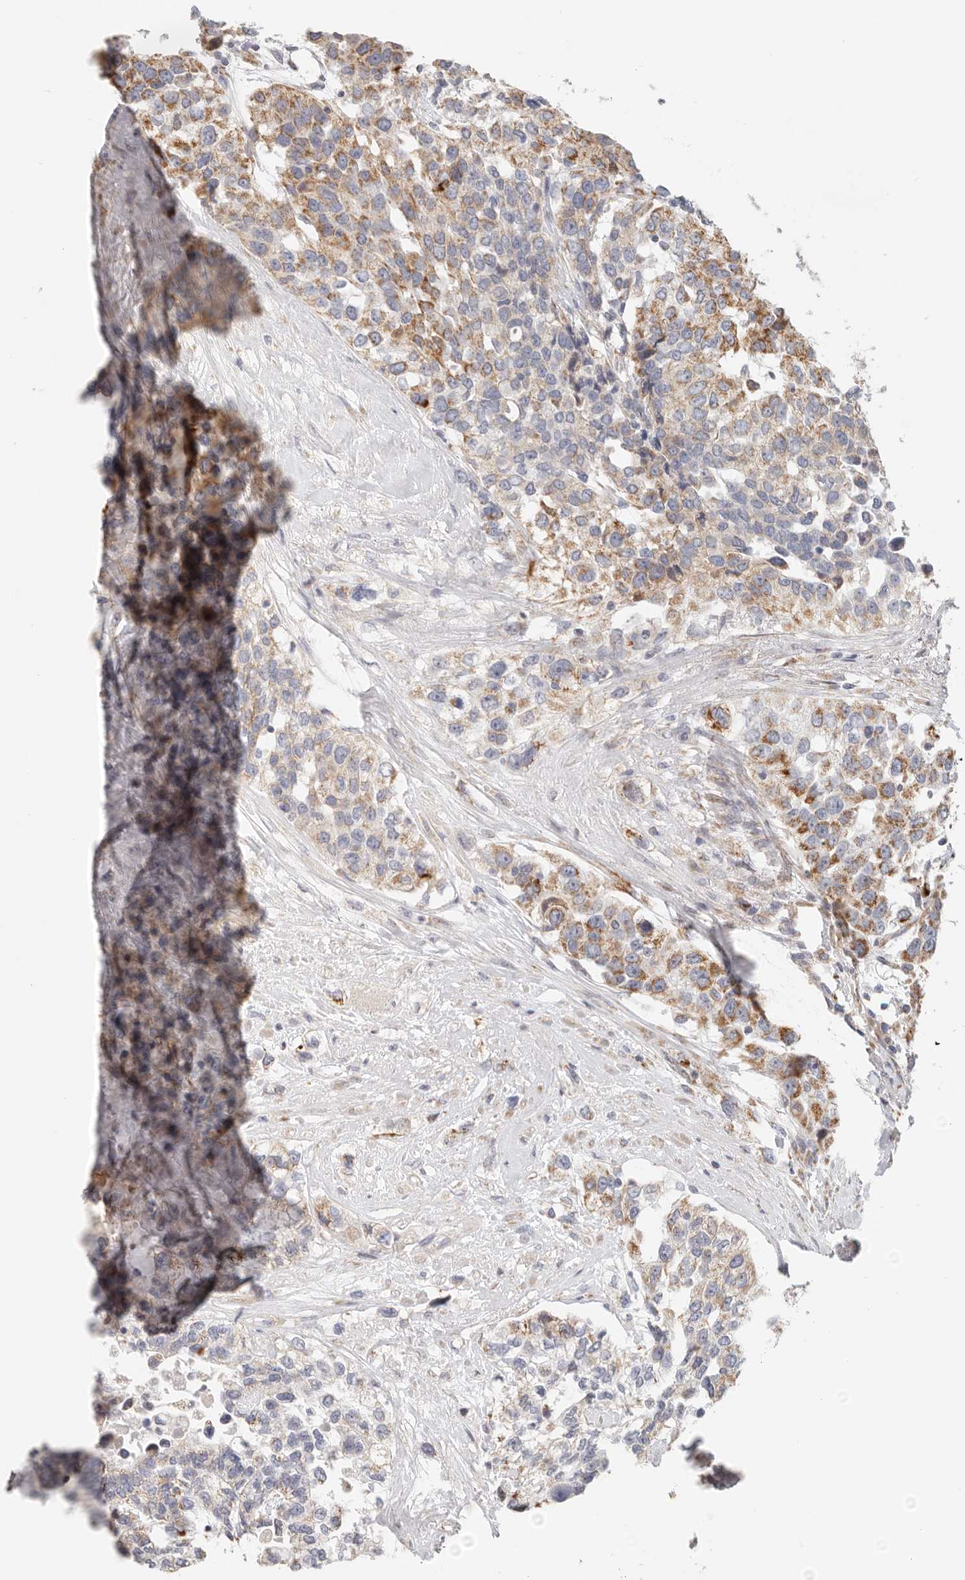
{"staining": {"intensity": "strong", "quantity": "25%-75%", "location": "cytoplasmic/membranous"}, "tissue": "urothelial cancer", "cell_type": "Tumor cells", "image_type": "cancer", "snomed": [{"axis": "morphology", "description": "Urothelial carcinoma, High grade"}, {"axis": "topography", "description": "Urinary bladder"}], "caption": "This is a histology image of IHC staining of urothelial cancer, which shows strong staining in the cytoplasmic/membranous of tumor cells.", "gene": "AFDN", "patient": {"sex": "female", "age": 80}}